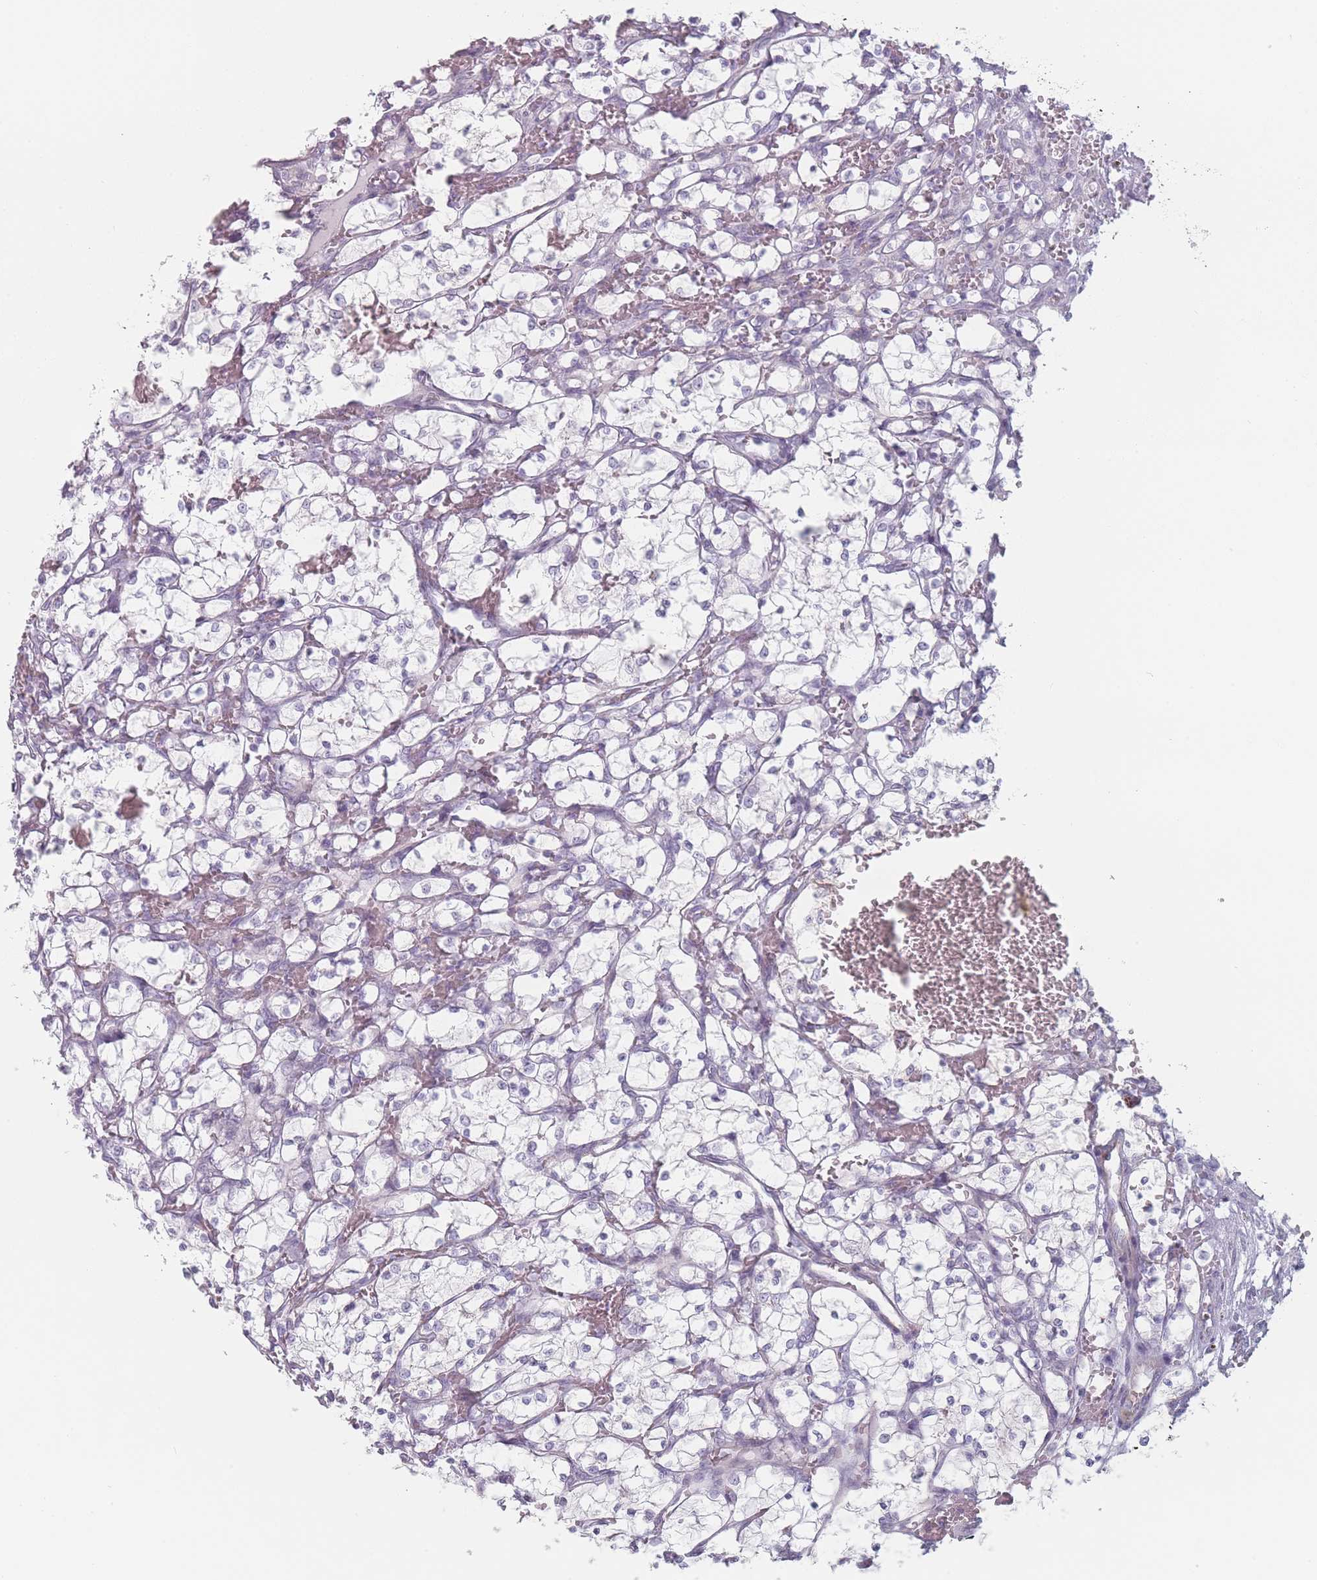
{"staining": {"intensity": "negative", "quantity": "none", "location": "none"}, "tissue": "renal cancer", "cell_type": "Tumor cells", "image_type": "cancer", "snomed": [{"axis": "morphology", "description": "Adenocarcinoma, NOS"}, {"axis": "topography", "description": "Kidney"}], "caption": "Protein analysis of adenocarcinoma (renal) reveals no significant staining in tumor cells.", "gene": "RNF4", "patient": {"sex": "female", "age": 69}}